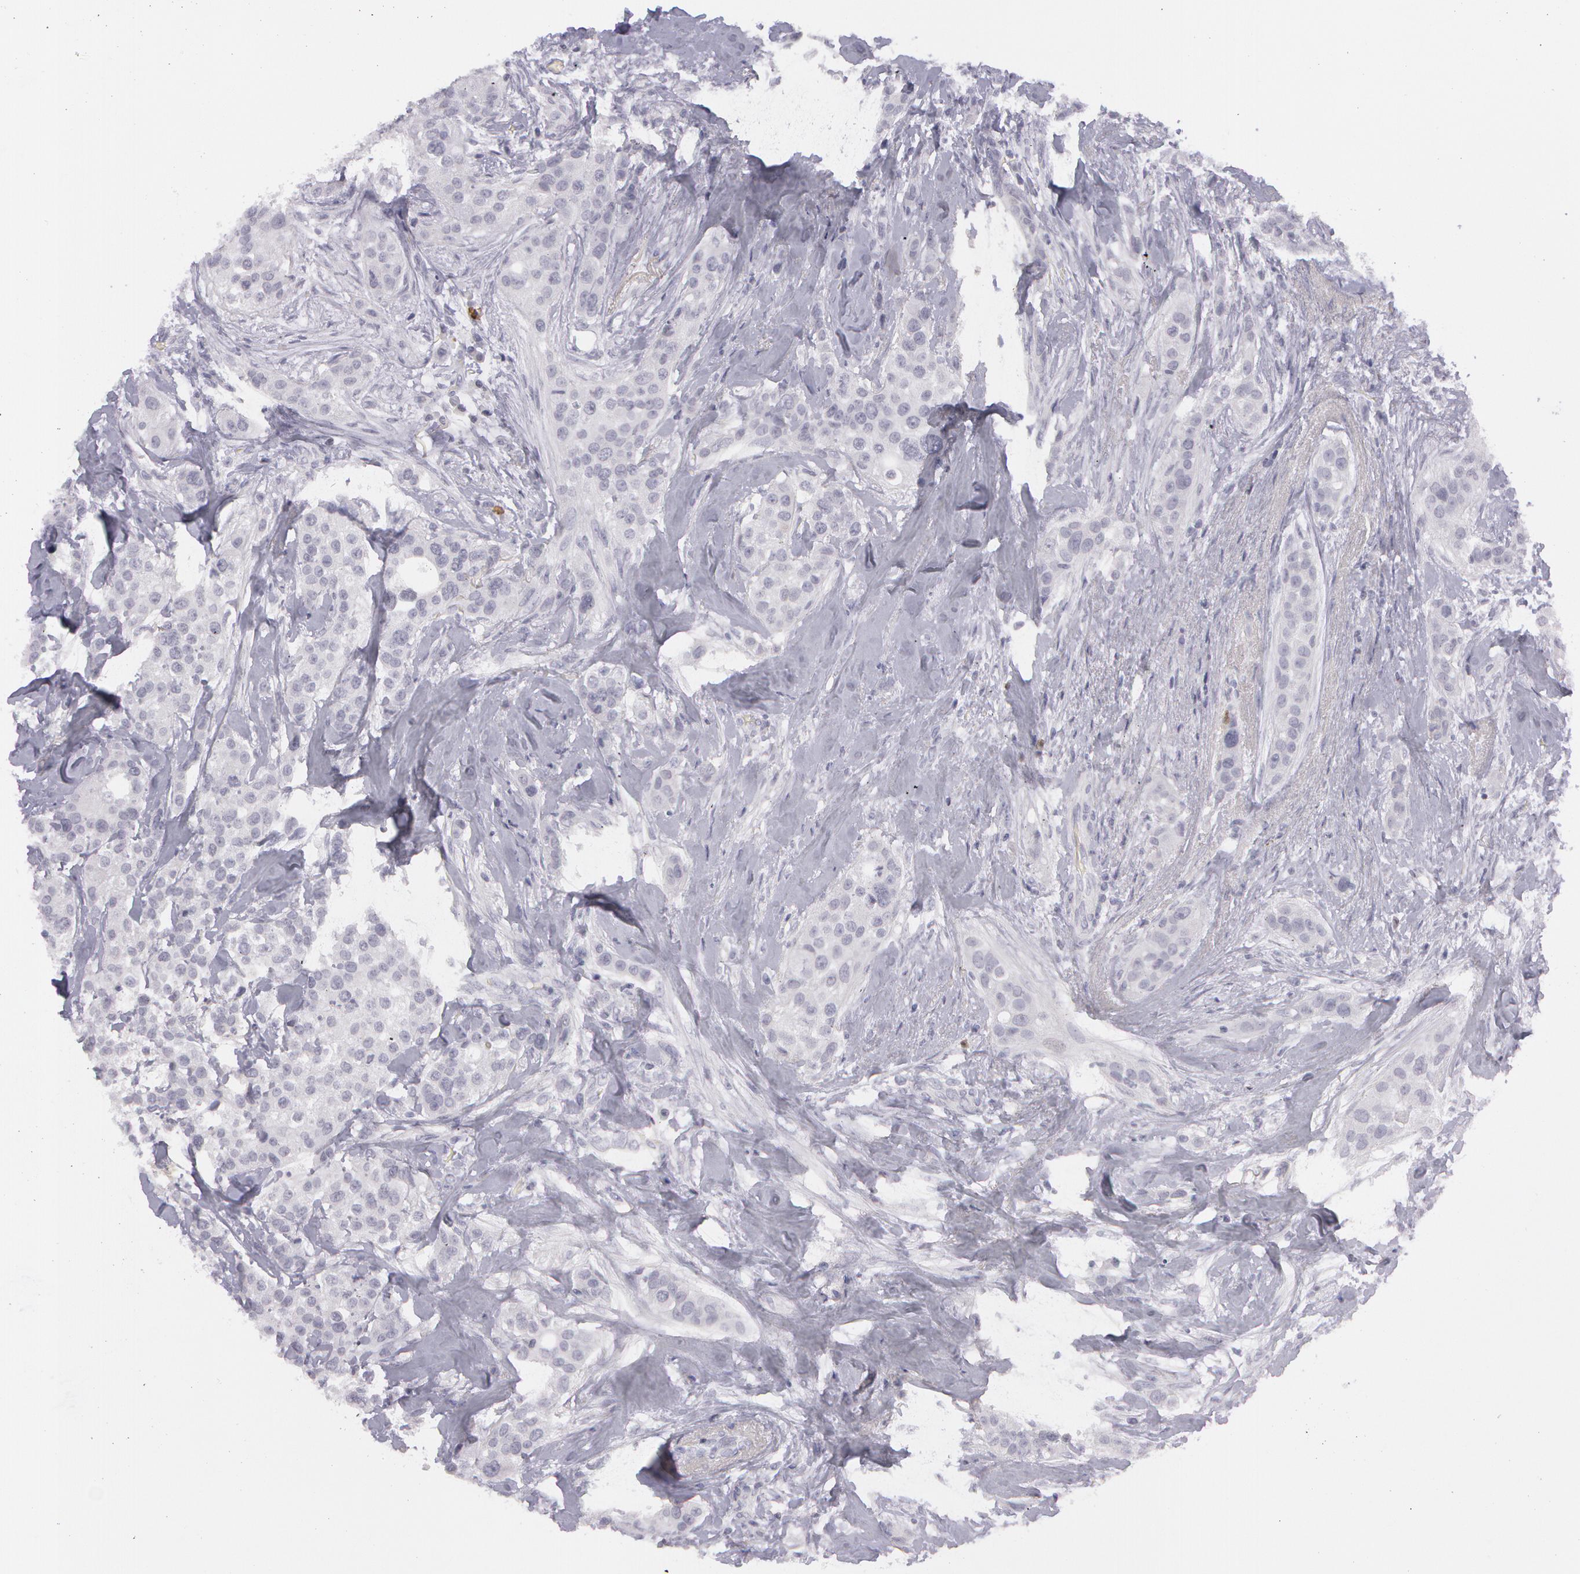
{"staining": {"intensity": "negative", "quantity": "none", "location": "none"}, "tissue": "breast cancer", "cell_type": "Tumor cells", "image_type": "cancer", "snomed": [{"axis": "morphology", "description": "Duct carcinoma"}, {"axis": "topography", "description": "Breast"}], "caption": "Immunohistochemistry (IHC) histopathology image of human breast intraductal carcinoma stained for a protein (brown), which exhibits no positivity in tumor cells.", "gene": "IL1RN", "patient": {"sex": "female", "age": 45}}